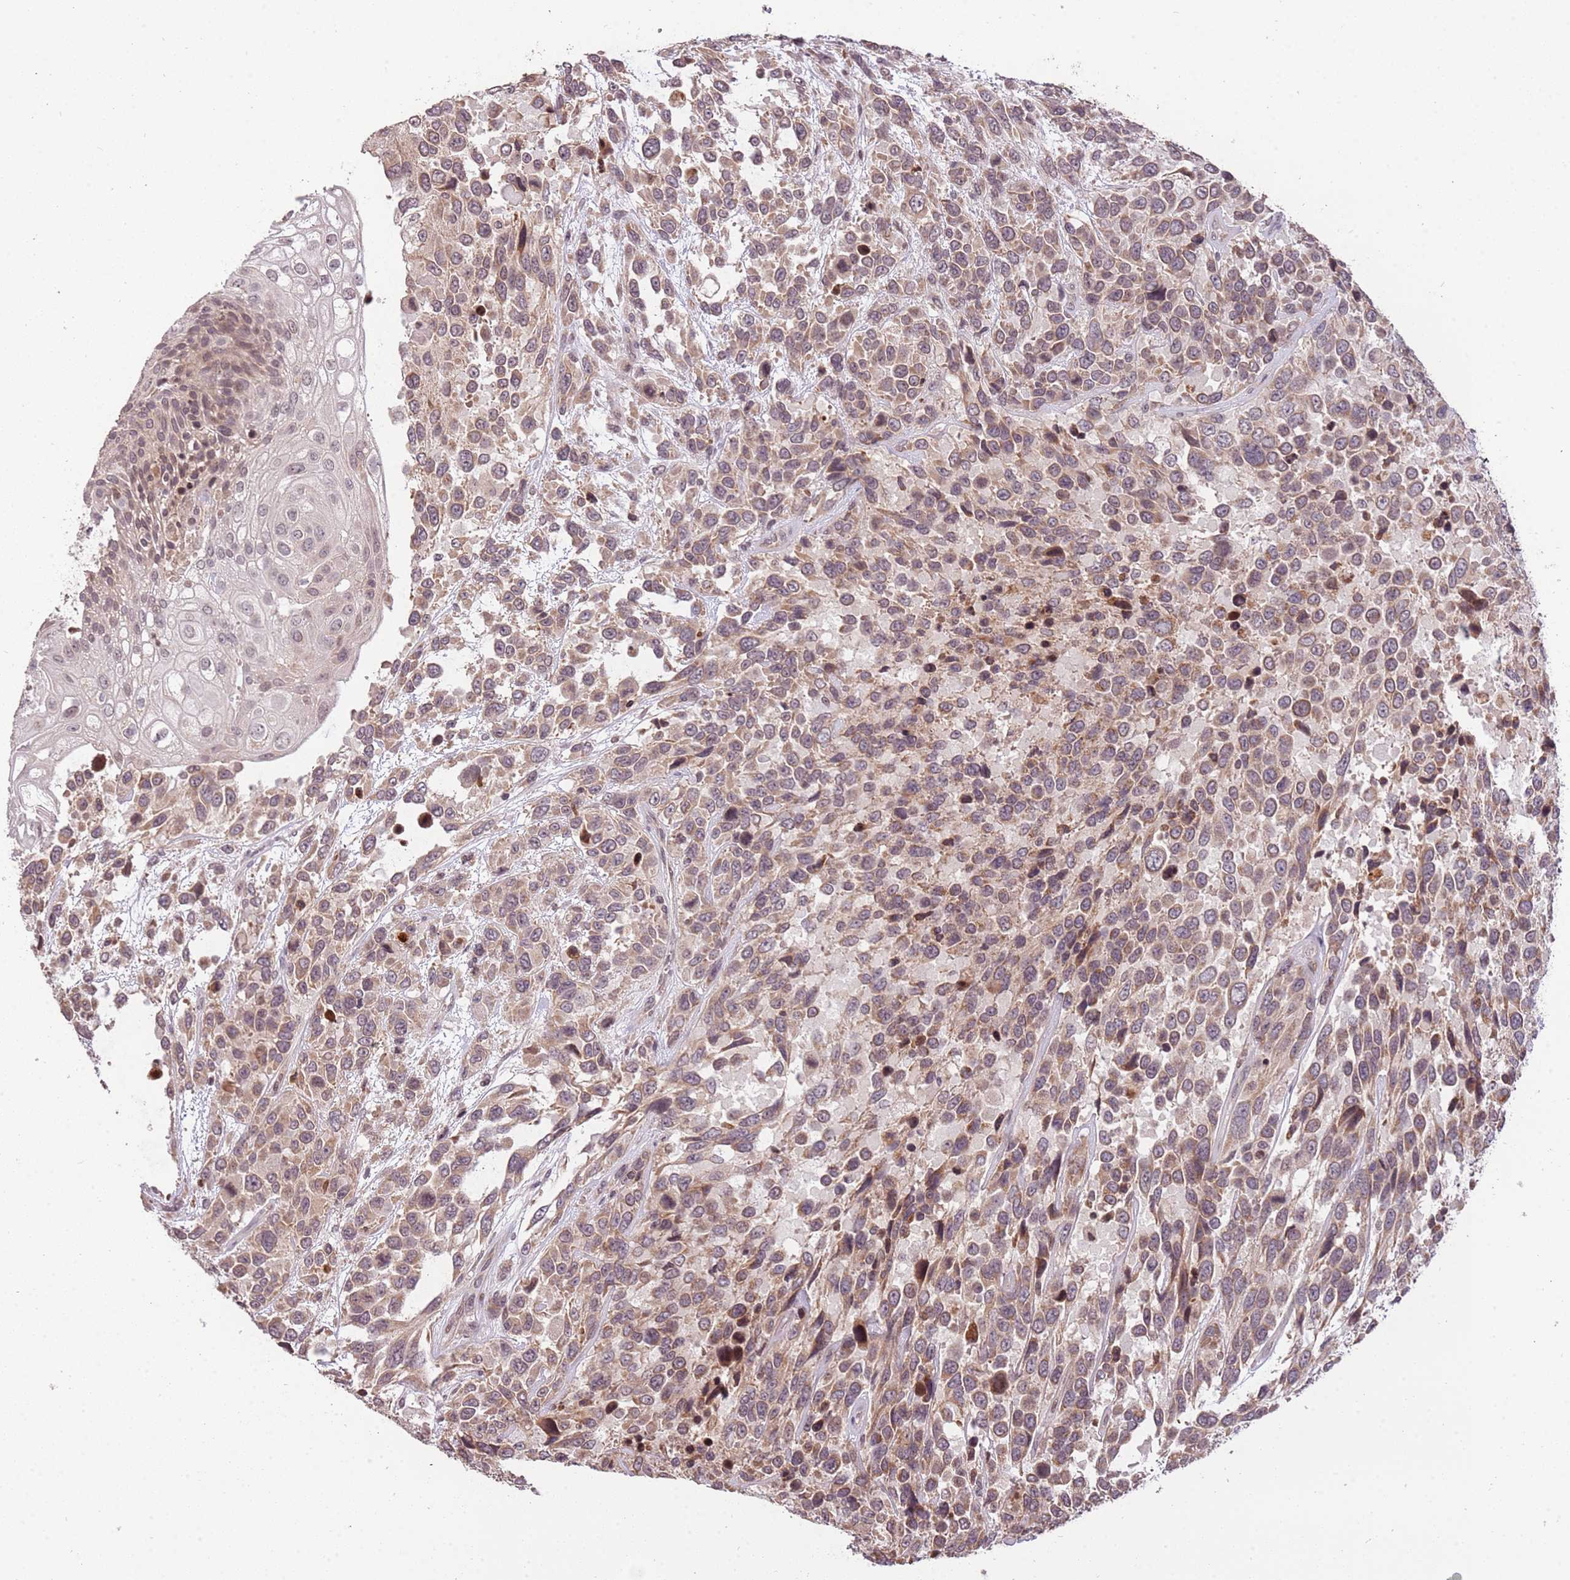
{"staining": {"intensity": "weak", "quantity": ">75%", "location": "cytoplasmic/membranous"}, "tissue": "urothelial cancer", "cell_type": "Tumor cells", "image_type": "cancer", "snomed": [{"axis": "morphology", "description": "Urothelial carcinoma, High grade"}, {"axis": "topography", "description": "Urinary bladder"}], "caption": "Human urothelial cancer stained with a brown dye reveals weak cytoplasmic/membranous positive positivity in approximately >75% of tumor cells.", "gene": "SAMSN1", "patient": {"sex": "female", "age": 70}}